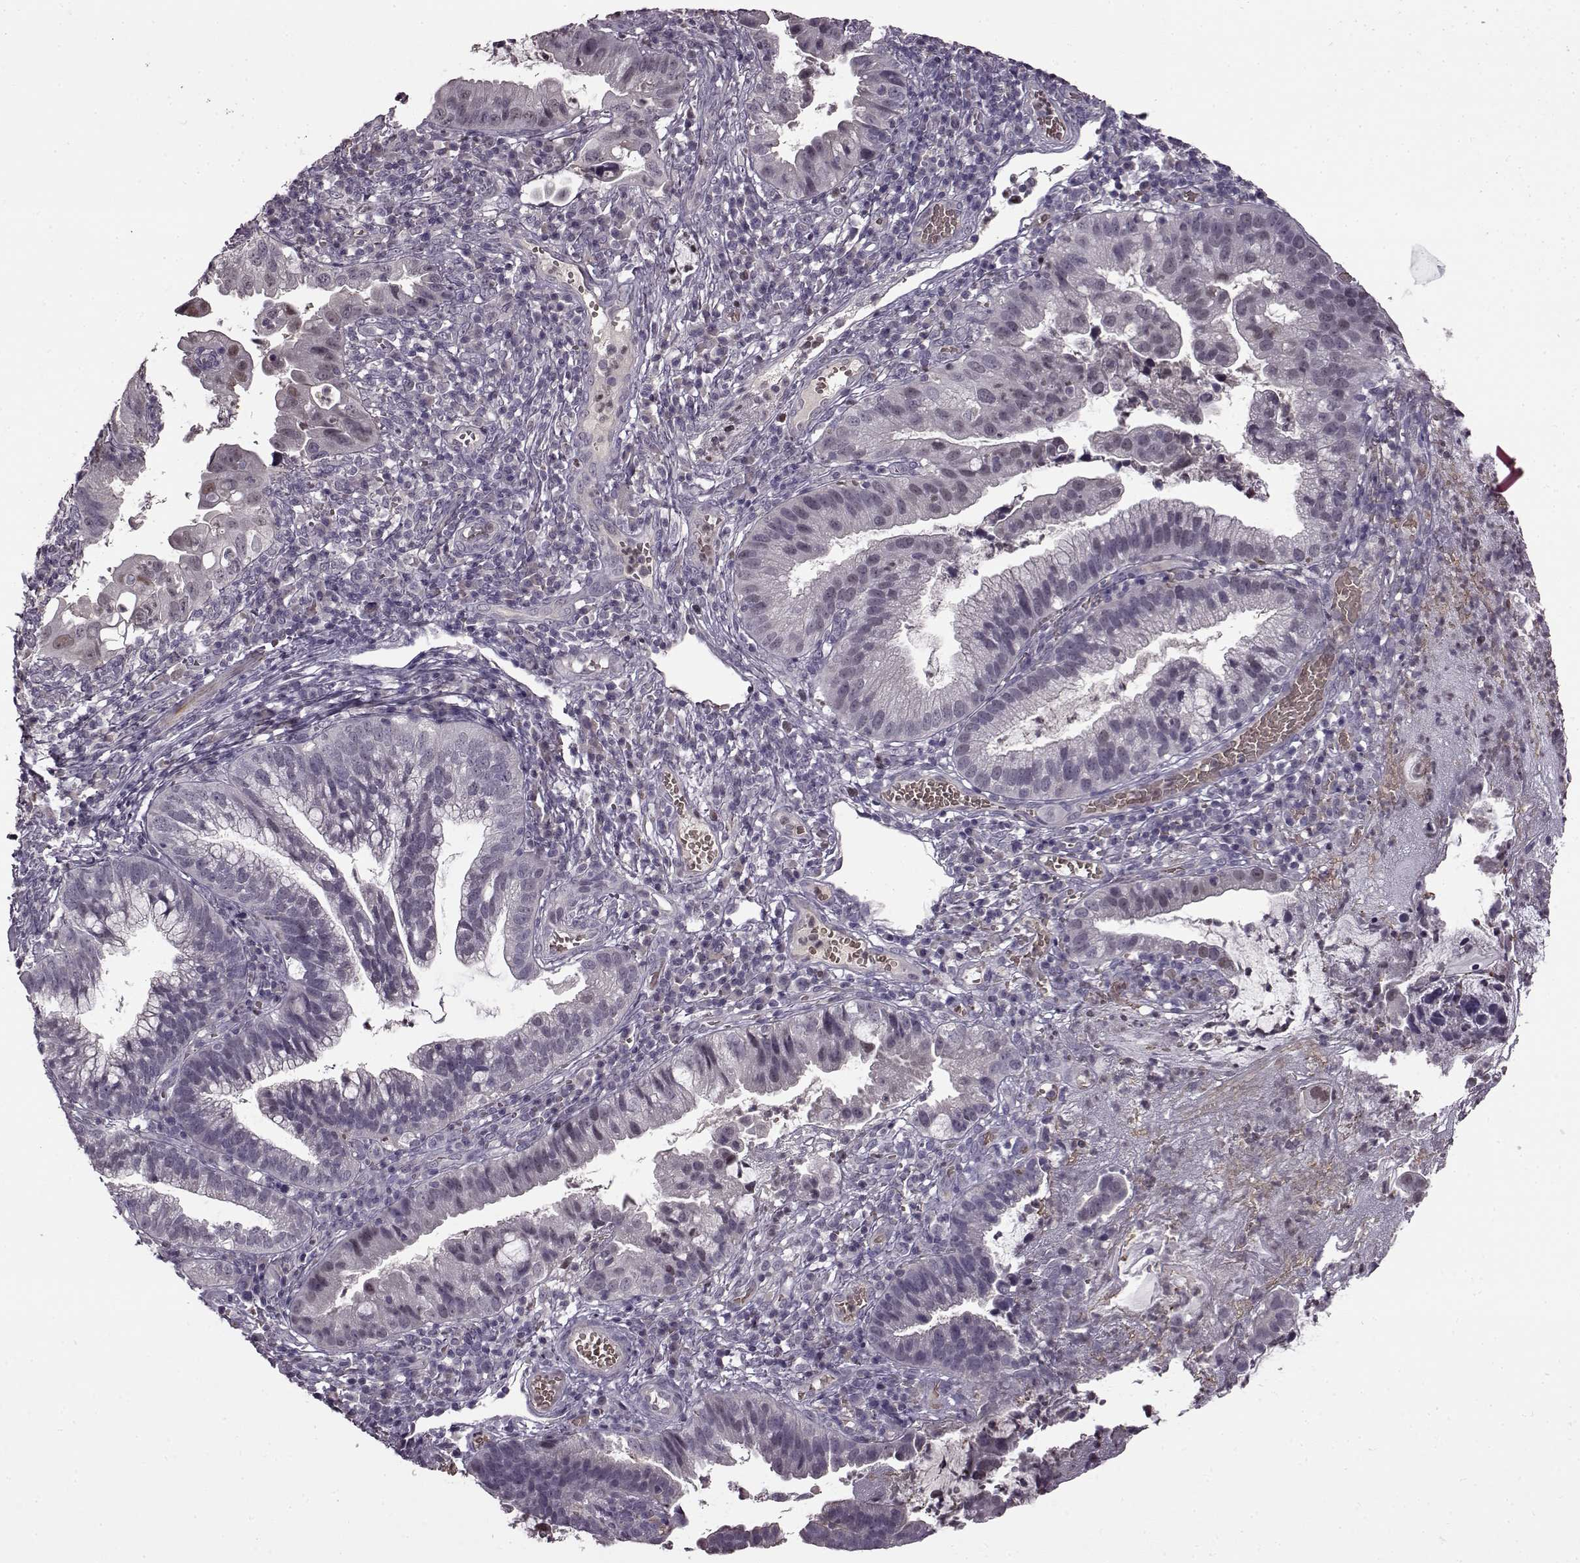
{"staining": {"intensity": "negative", "quantity": "none", "location": "none"}, "tissue": "cervical cancer", "cell_type": "Tumor cells", "image_type": "cancer", "snomed": [{"axis": "morphology", "description": "Adenocarcinoma, NOS"}, {"axis": "topography", "description": "Cervix"}], "caption": "High power microscopy micrograph of an immunohistochemistry micrograph of cervical cancer, revealing no significant staining in tumor cells.", "gene": "CNGA3", "patient": {"sex": "female", "age": 34}}